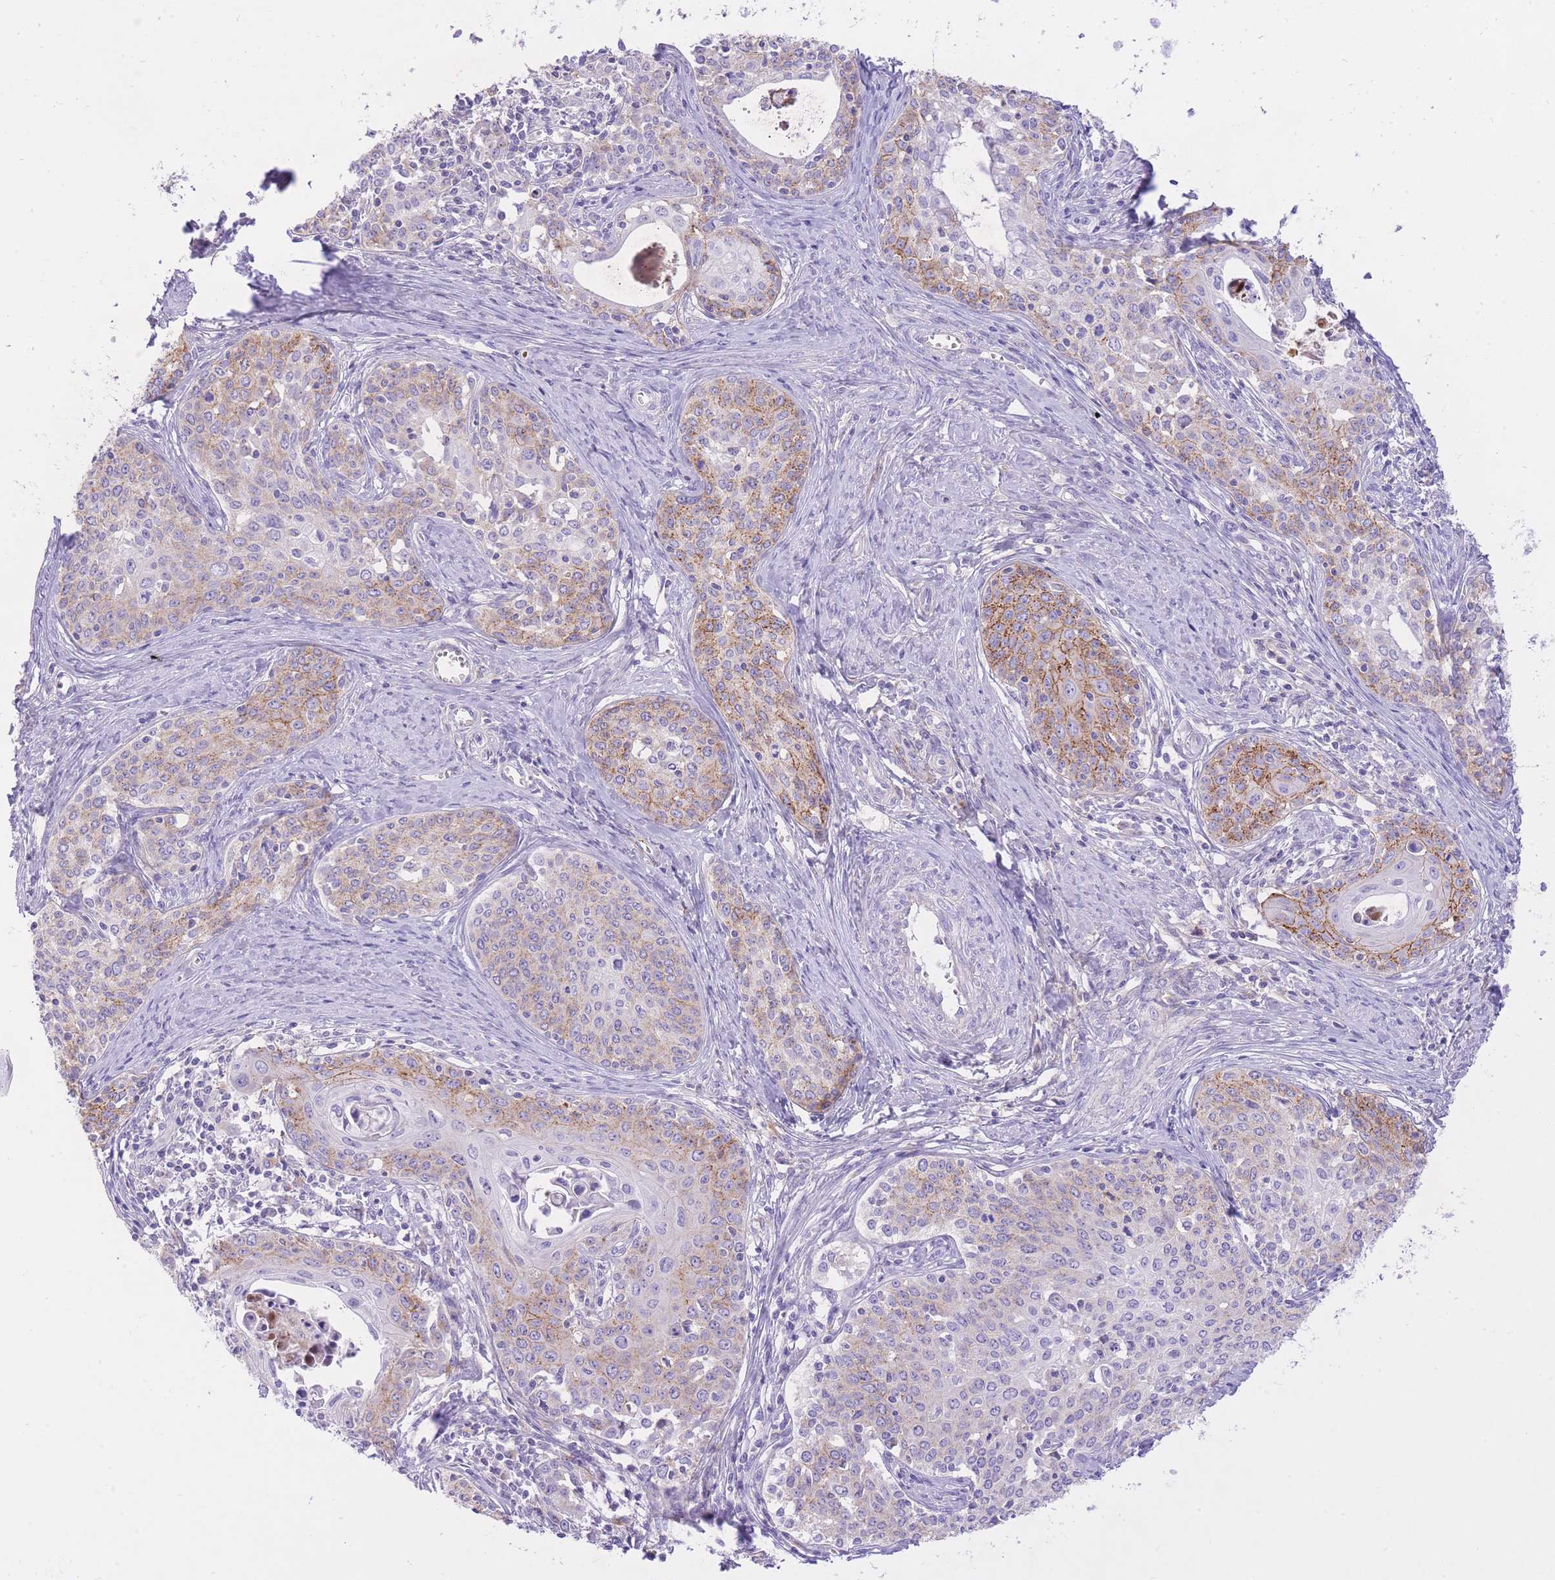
{"staining": {"intensity": "moderate", "quantity": "25%-75%", "location": "cytoplasmic/membranous"}, "tissue": "cervical cancer", "cell_type": "Tumor cells", "image_type": "cancer", "snomed": [{"axis": "morphology", "description": "Squamous cell carcinoma, NOS"}, {"axis": "morphology", "description": "Adenocarcinoma, NOS"}, {"axis": "topography", "description": "Cervix"}], "caption": "There is medium levels of moderate cytoplasmic/membranous positivity in tumor cells of cervical adenocarcinoma, as demonstrated by immunohistochemical staining (brown color).", "gene": "HRG", "patient": {"sex": "female", "age": 52}}